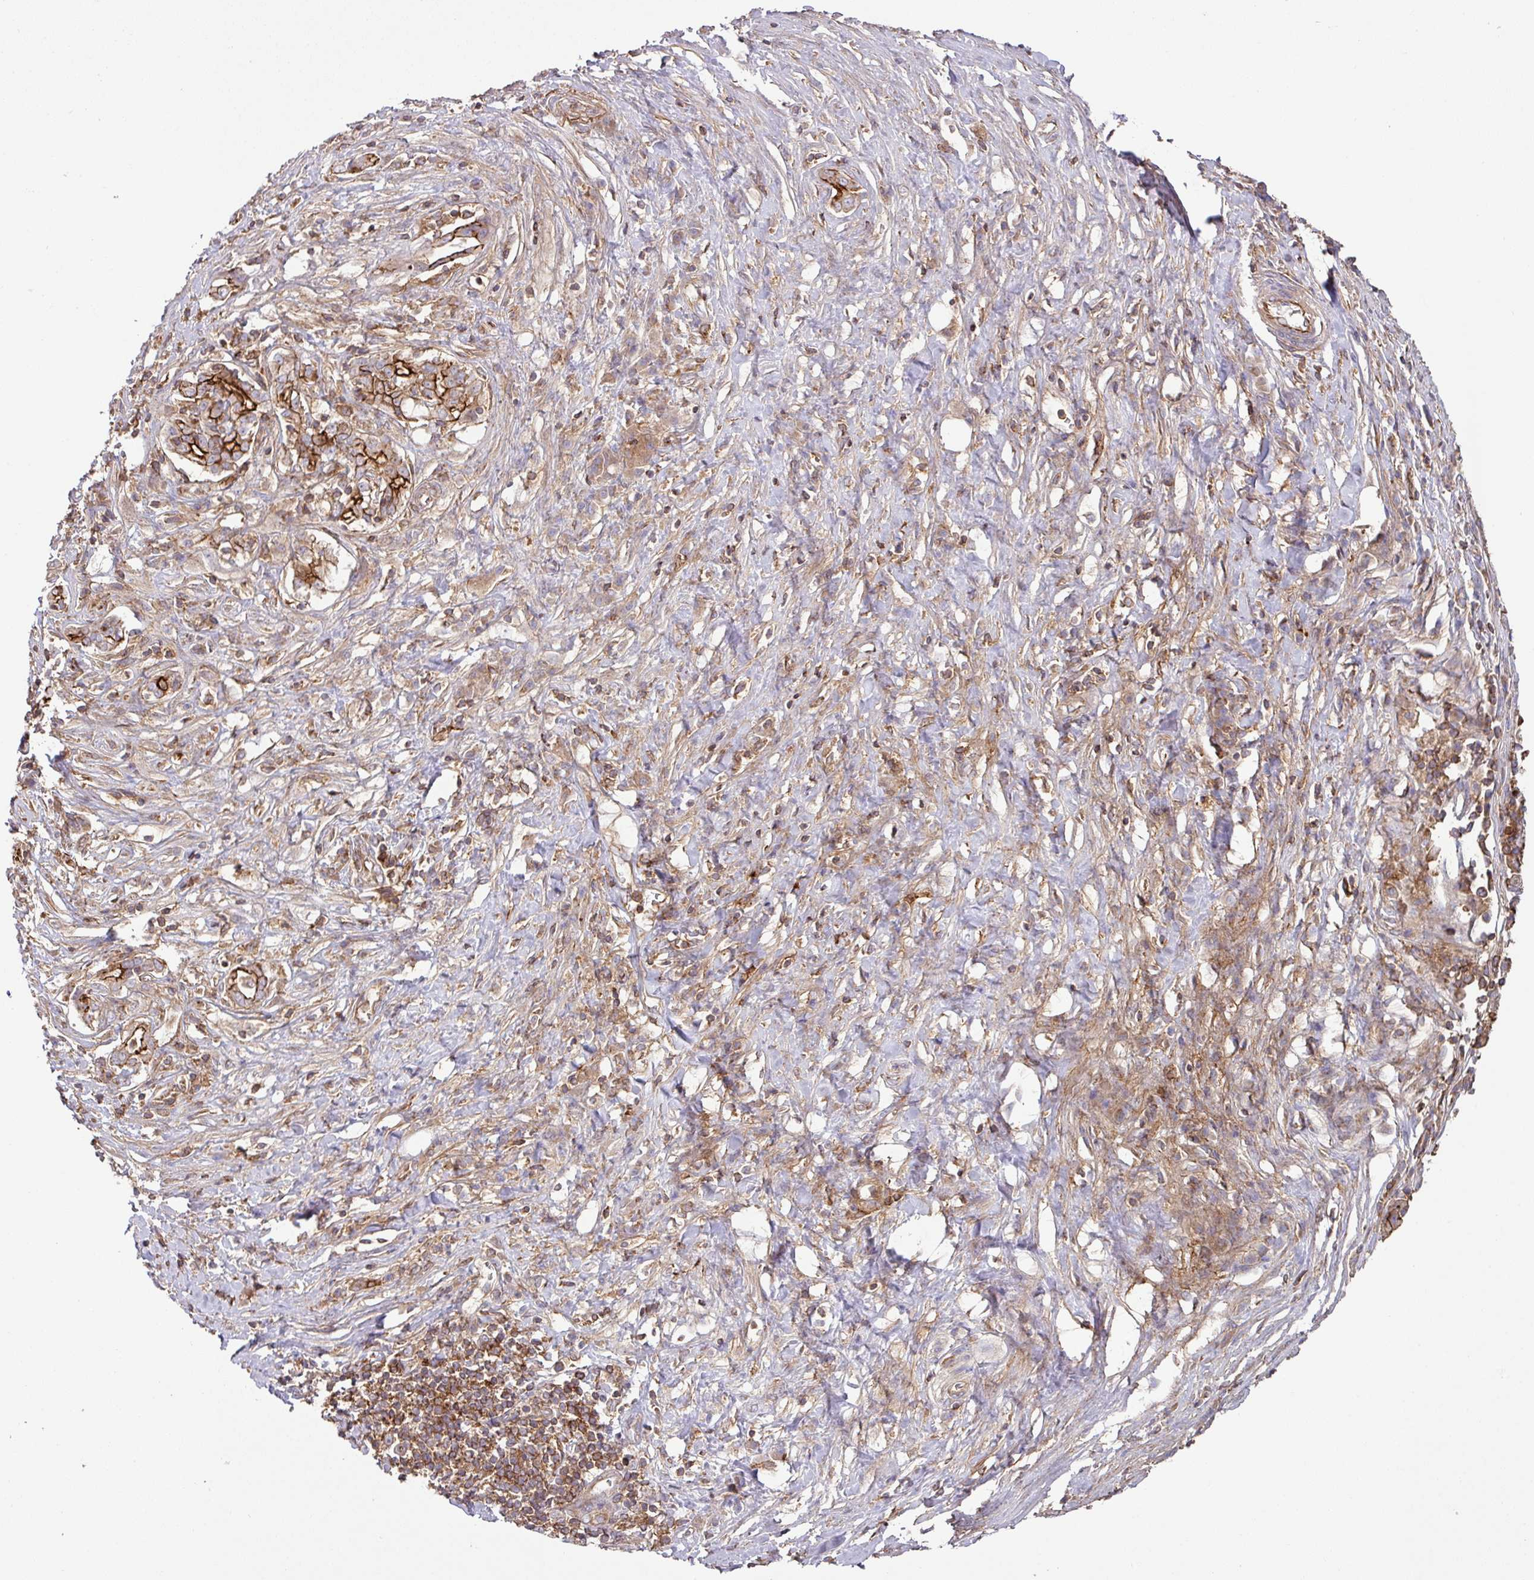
{"staining": {"intensity": "strong", "quantity": "25%-75%", "location": "cytoplasmic/membranous"}, "tissue": "pancreatic cancer", "cell_type": "Tumor cells", "image_type": "cancer", "snomed": [{"axis": "morphology", "description": "Adenocarcinoma, NOS"}, {"axis": "topography", "description": "Pancreas"}], "caption": "DAB immunohistochemical staining of human pancreatic cancer (adenocarcinoma) shows strong cytoplasmic/membranous protein staining in approximately 25%-75% of tumor cells.", "gene": "RIC1", "patient": {"sex": "male", "age": 63}}